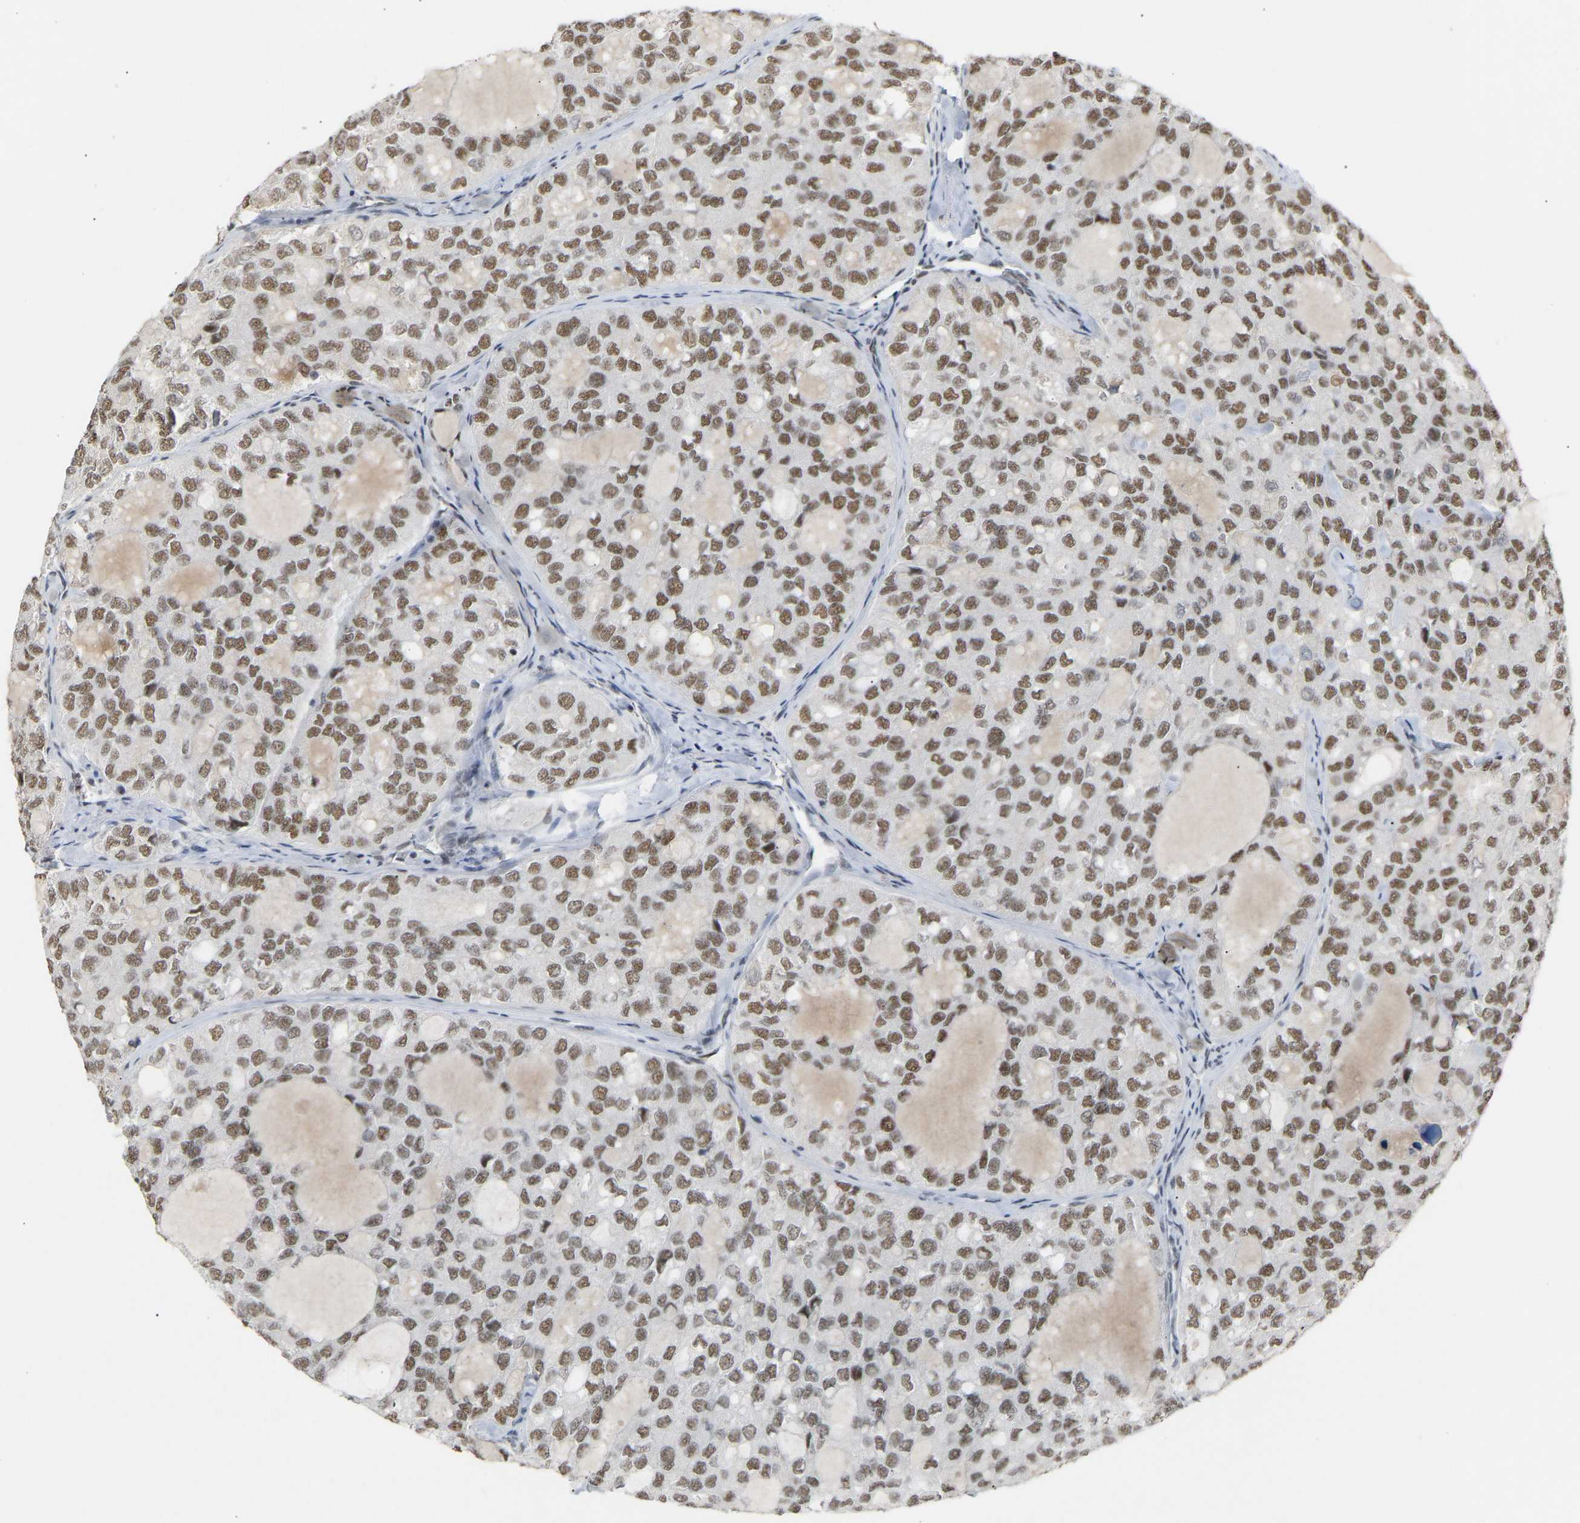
{"staining": {"intensity": "moderate", "quantity": ">75%", "location": "nuclear"}, "tissue": "thyroid cancer", "cell_type": "Tumor cells", "image_type": "cancer", "snomed": [{"axis": "morphology", "description": "Follicular adenoma carcinoma, NOS"}, {"axis": "topography", "description": "Thyroid gland"}], "caption": "Brown immunohistochemical staining in follicular adenoma carcinoma (thyroid) exhibits moderate nuclear staining in about >75% of tumor cells.", "gene": "NELFB", "patient": {"sex": "male", "age": 75}}